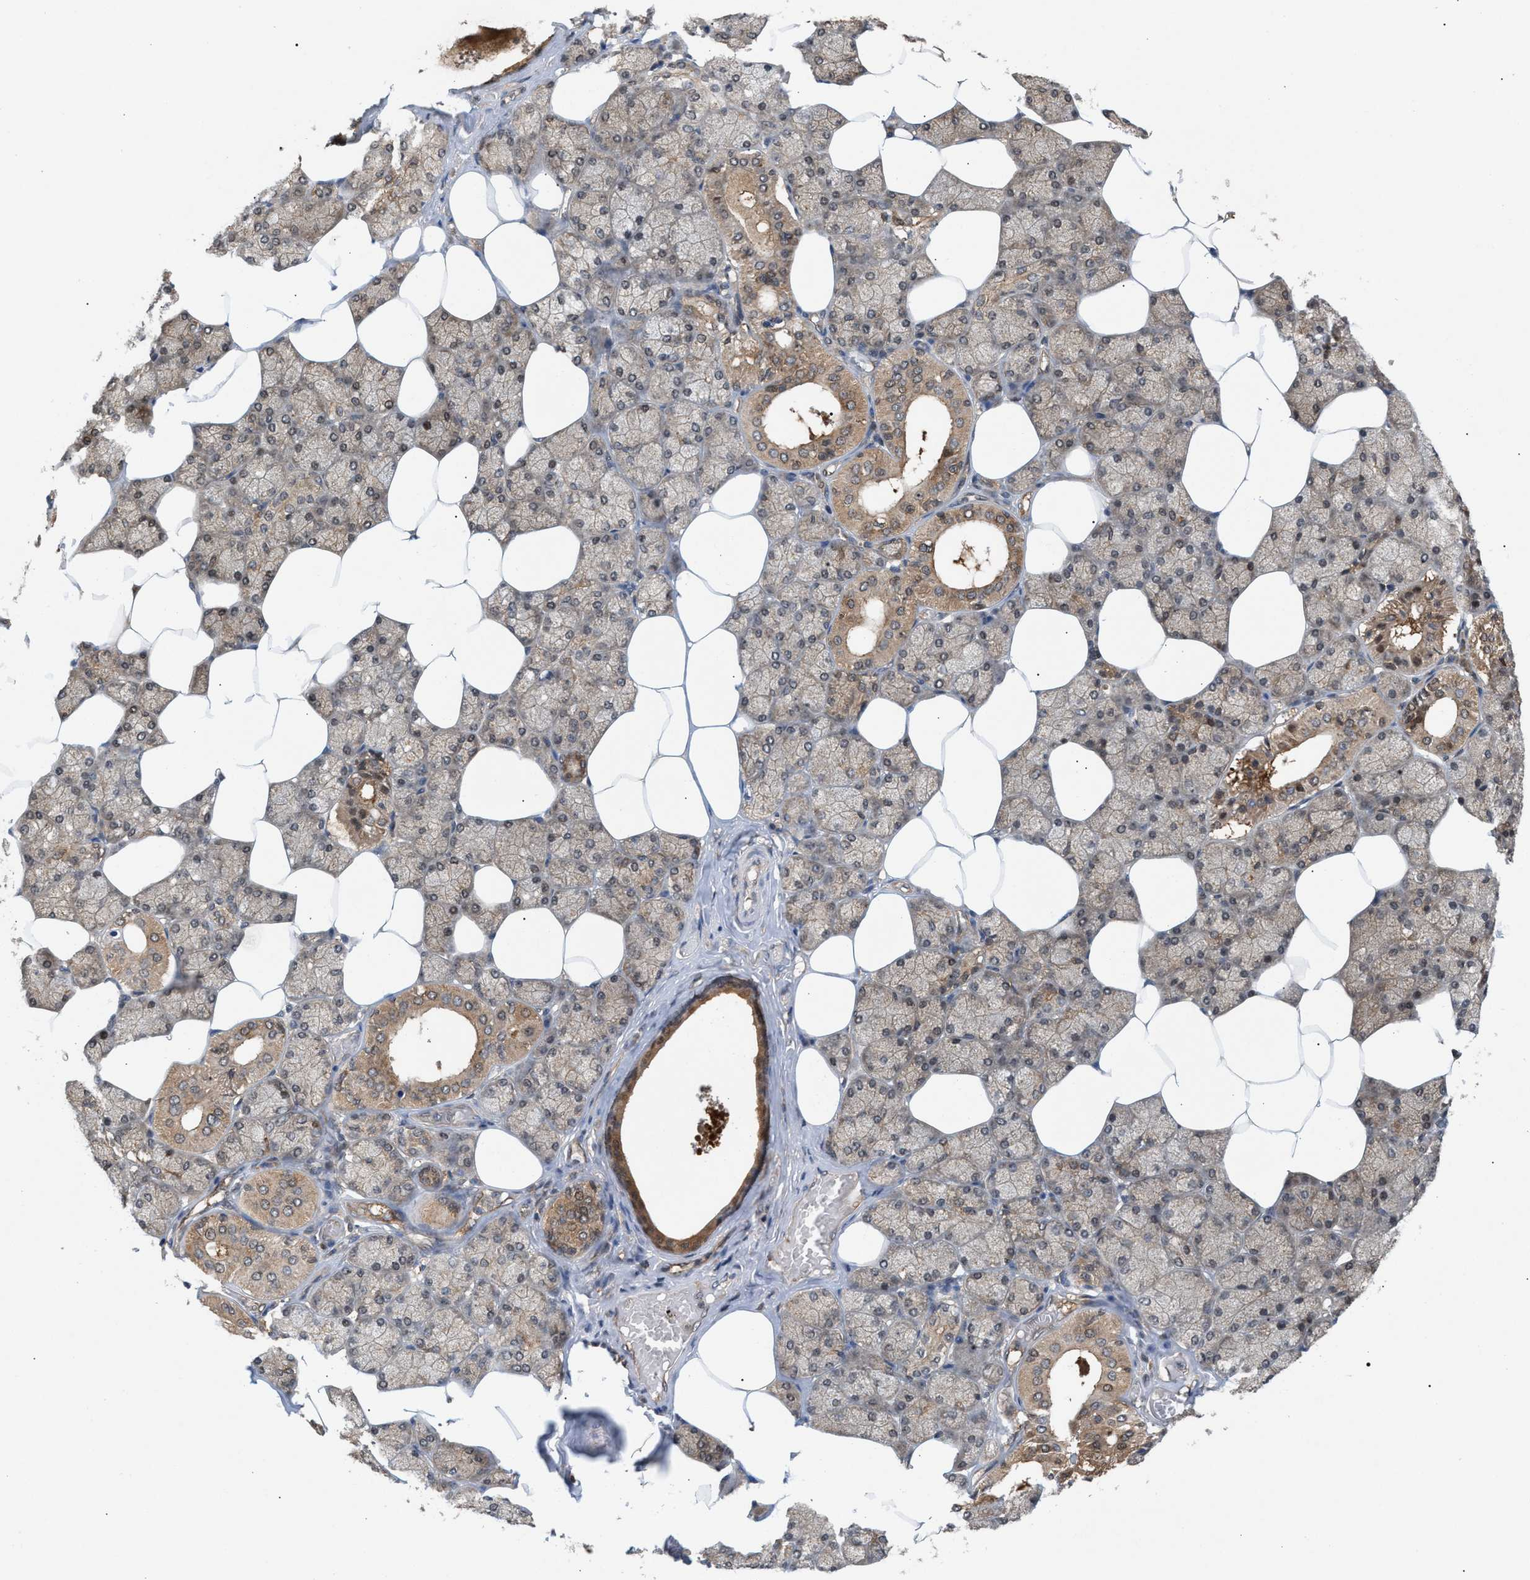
{"staining": {"intensity": "moderate", "quantity": ">75%", "location": "cytoplasmic/membranous"}, "tissue": "salivary gland", "cell_type": "Glandular cells", "image_type": "normal", "snomed": [{"axis": "morphology", "description": "Normal tissue, NOS"}, {"axis": "topography", "description": "Salivary gland"}], "caption": "A high-resolution micrograph shows immunohistochemistry (IHC) staining of unremarkable salivary gland, which shows moderate cytoplasmic/membranous staining in about >75% of glandular cells.", "gene": "GLOD4", "patient": {"sex": "male", "age": 62}}